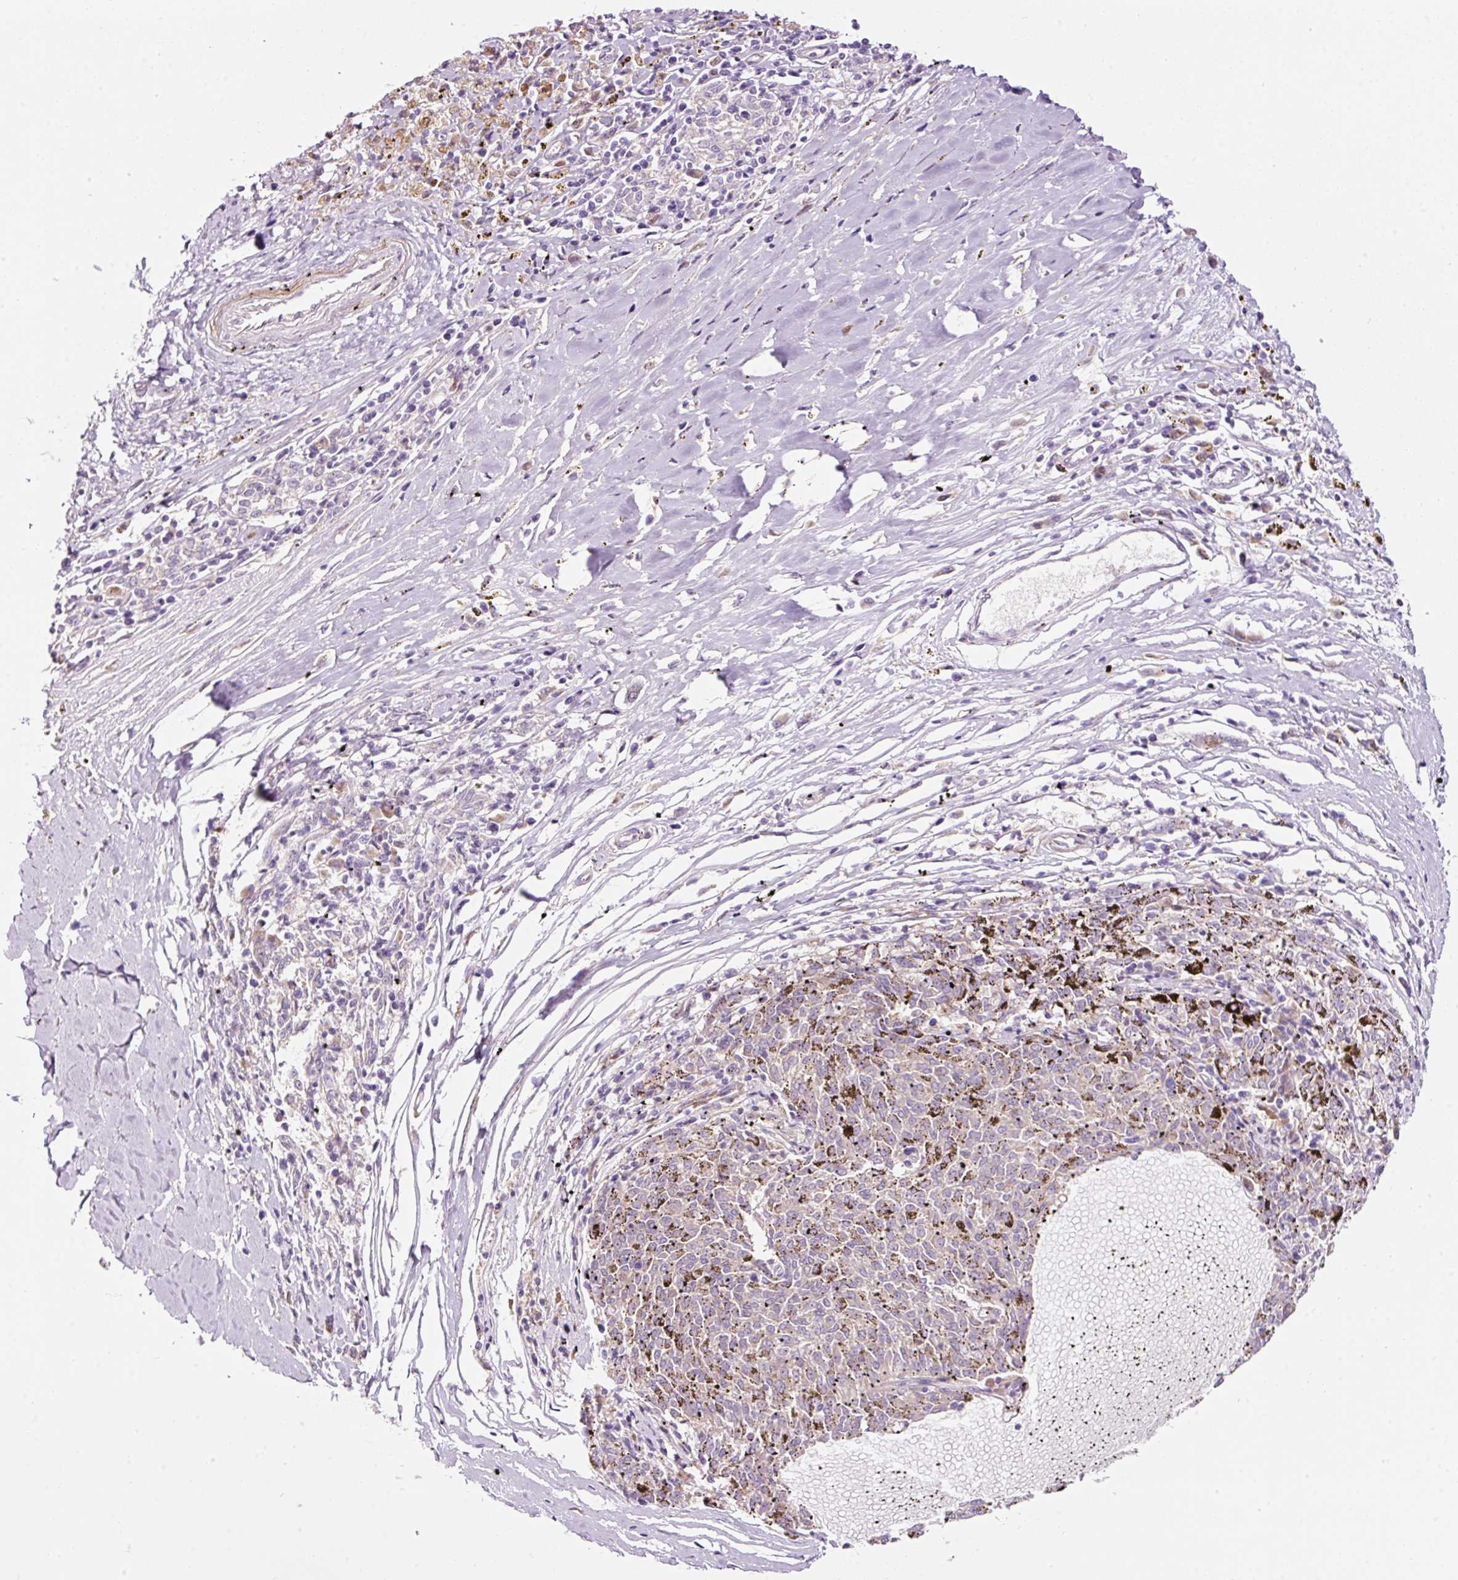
{"staining": {"intensity": "weak", "quantity": "25%-75%", "location": "cytoplasmic/membranous"}, "tissue": "melanoma", "cell_type": "Tumor cells", "image_type": "cancer", "snomed": [{"axis": "morphology", "description": "Malignant melanoma, NOS"}, {"axis": "topography", "description": "Skin"}], "caption": "Immunohistochemical staining of human melanoma reveals low levels of weak cytoplasmic/membranous protein positivity in approximately 25%-75% of tumor cells. The staining was performed using DAB (3,3'-diaminobenzidine), with brown indicating positive protein expression. Nuclei are stained blue with hematoxylin.", "gene": "RSPO2", "patient": {"sex": "female", "age": 72}}